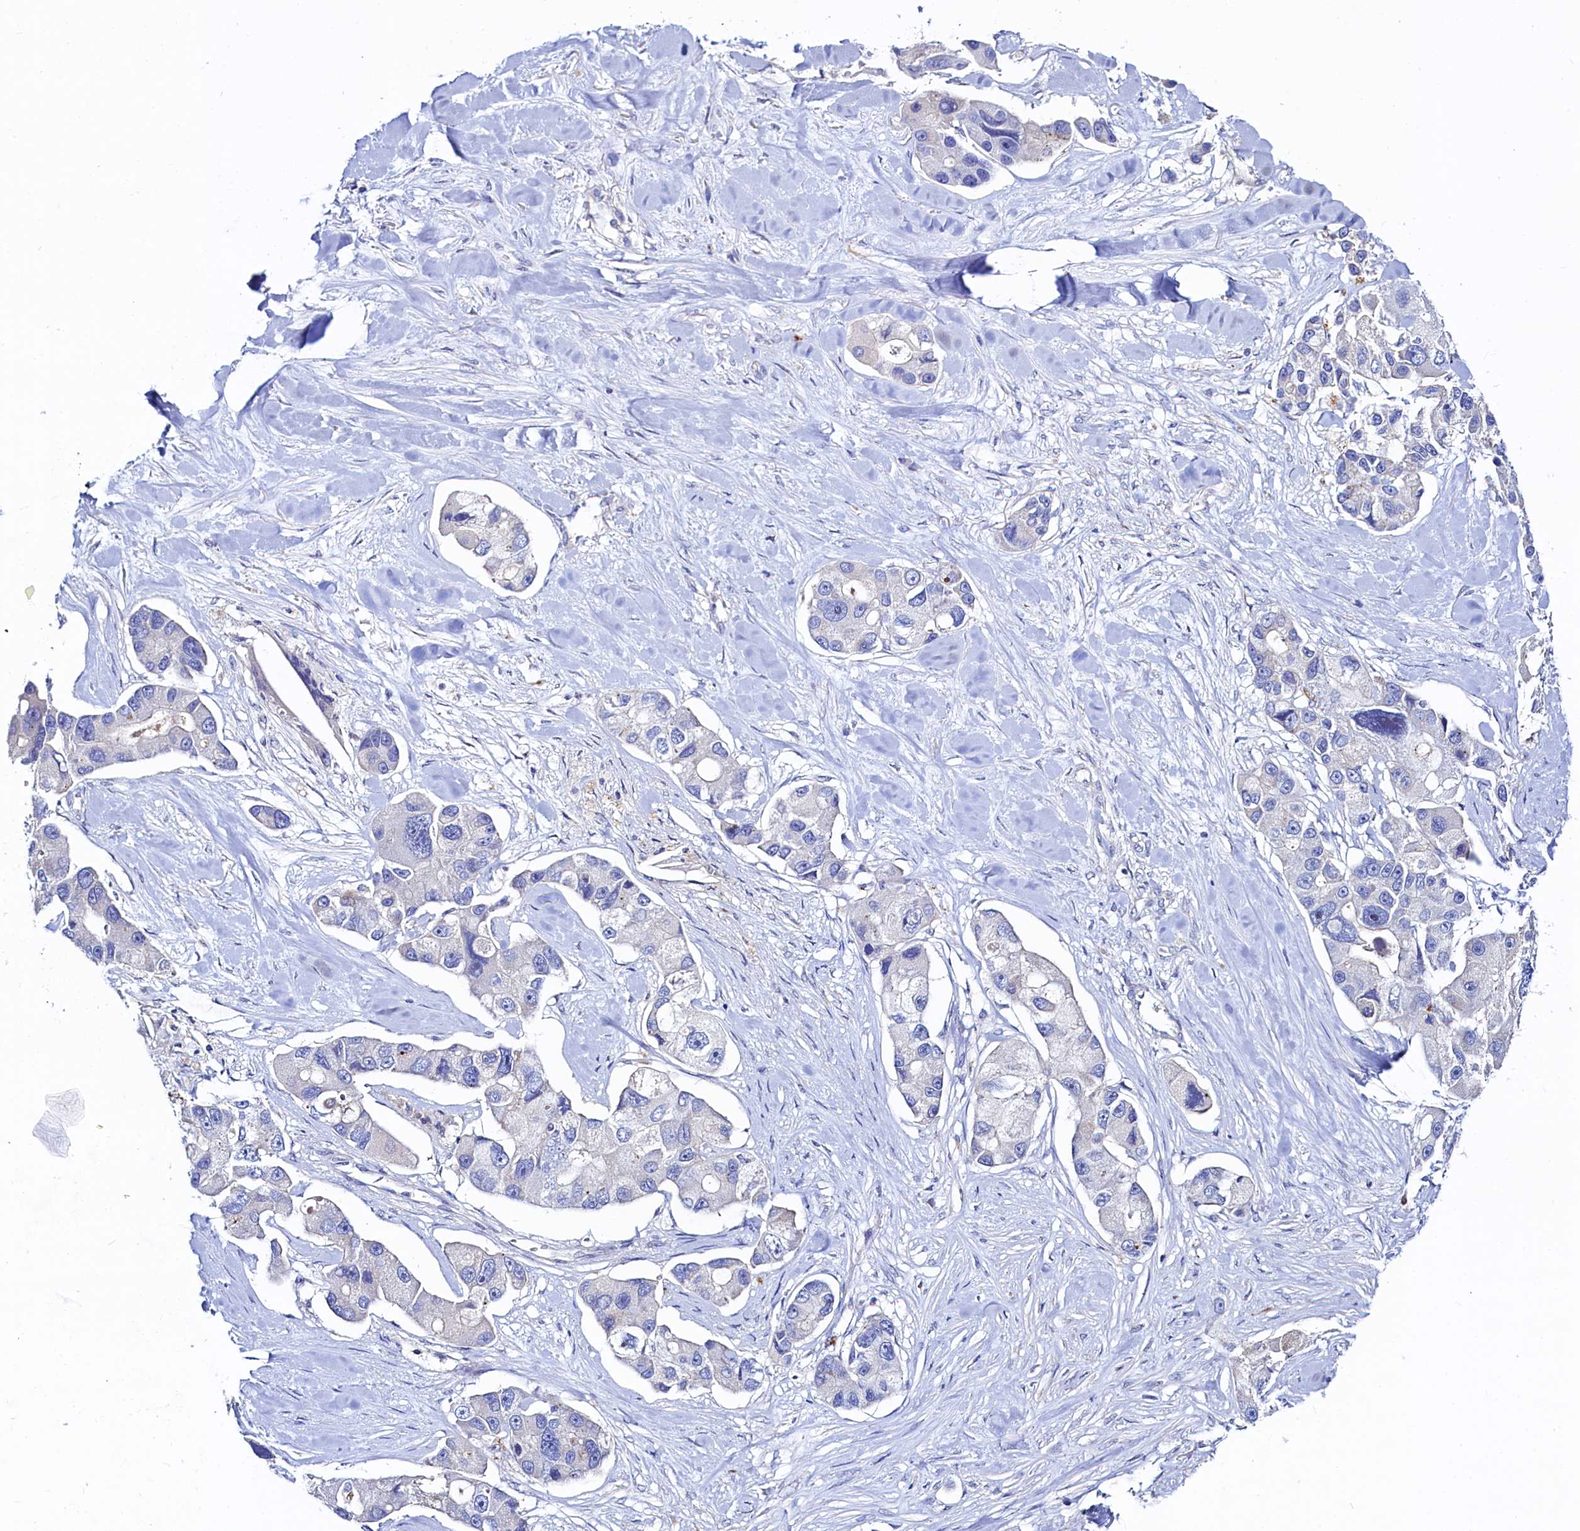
{"staining": {"intensity": "negative", "quantity": "none", "location": "none"}, "tissue": "lung cancer", "cell_type": "Tumor cells", "image_type": "cancer", "snomed": [{"axis": "morphology", "description": "Adenocarcinoma, NOS"}, {"axis": "topography", "description": "Lung"}], "caption": "The IHC micrograph has no significant expression in tumor cells of lung cancer (adenocarcinoma) tissue. (DAB (3,3'-diaminobenzidine) IHC, high magnification).", "gene": "ASTE1", "patient": {"sex": "female", "age": 54}}